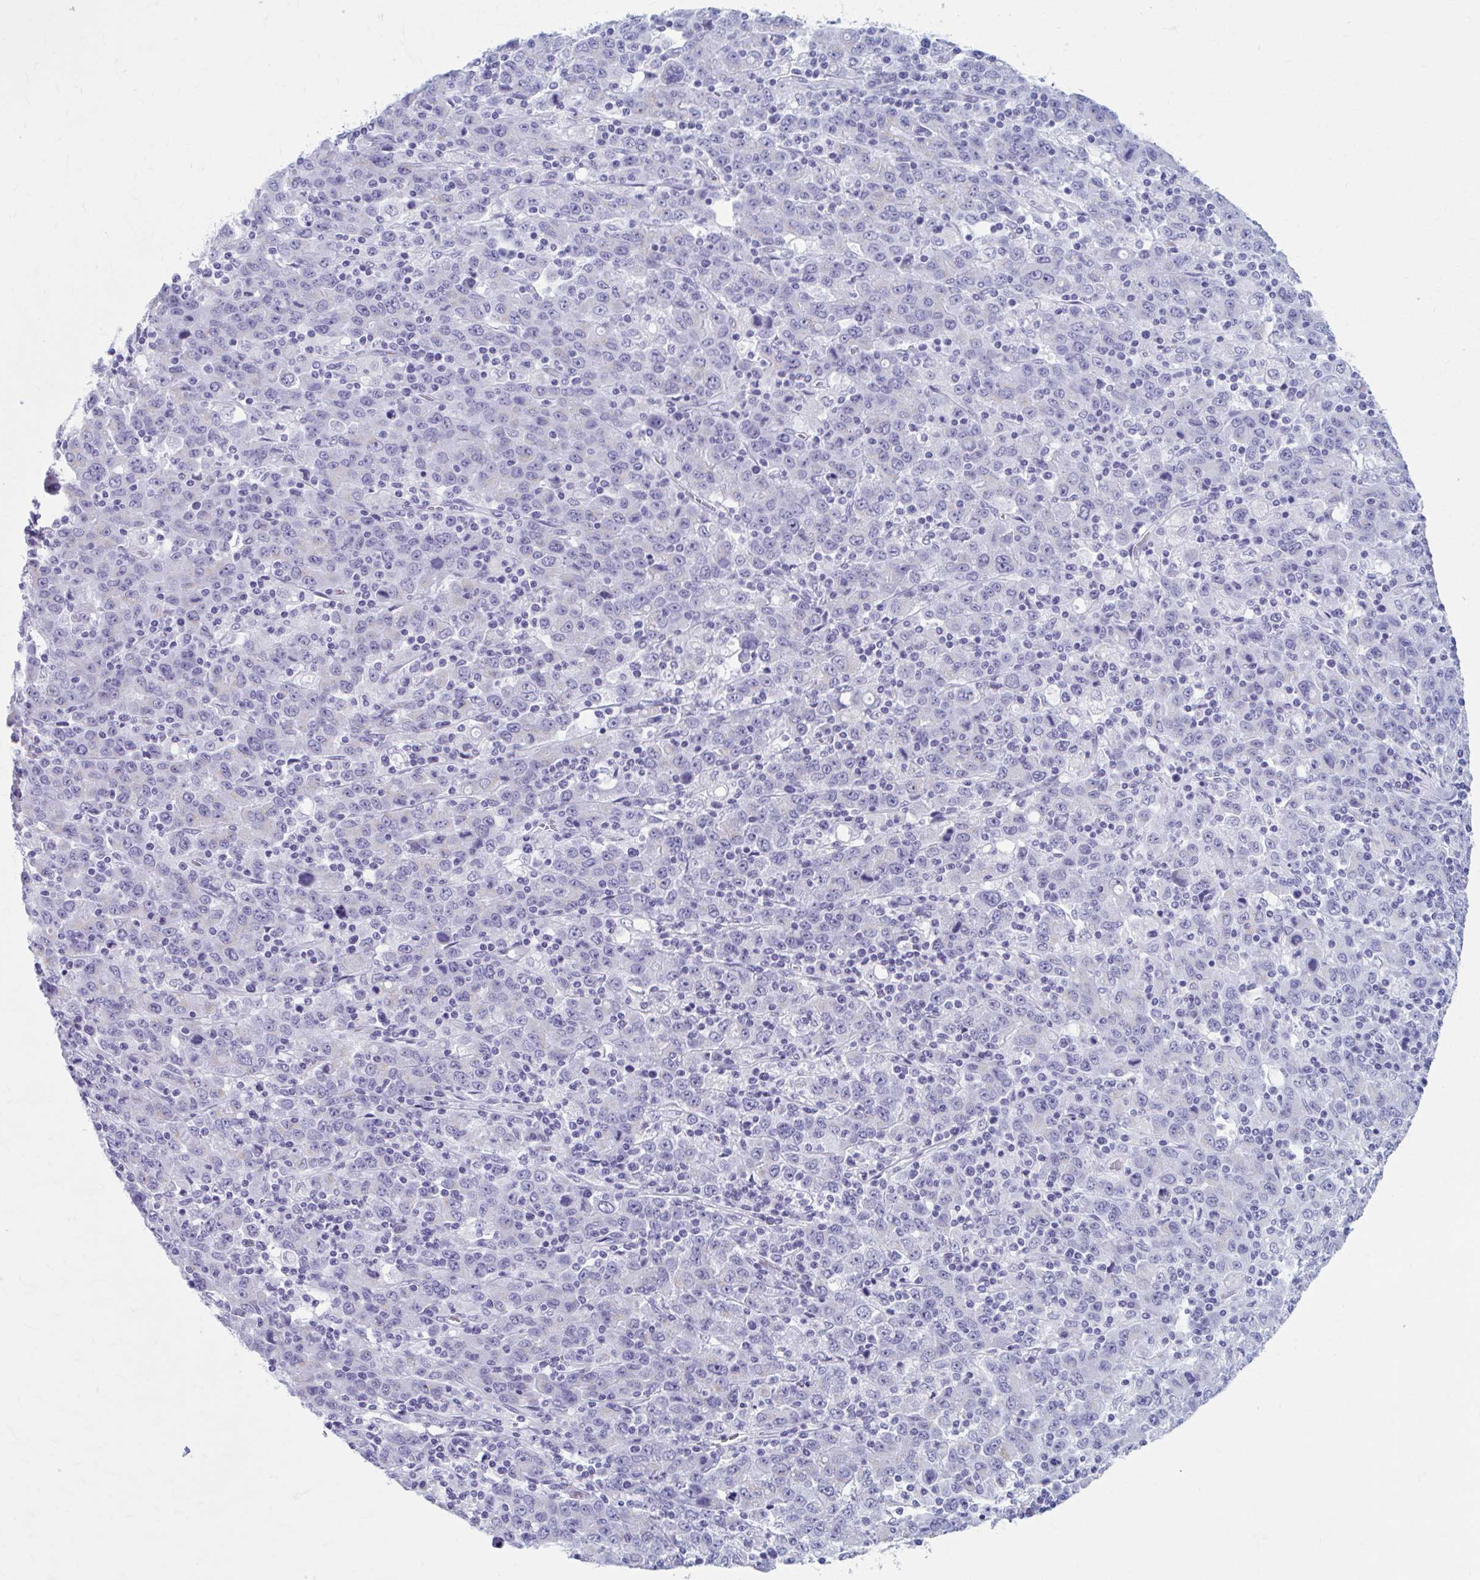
{"staining": {"intensity": "negative", "quantity": "none", "location": "none"}, "tissue": "stomach cancer", "cell_type": "Tumor cells", "image_type": "cancer", "snomed": [{"axis": "morphology", "description": "Adenocarcinoma, NOS"}, {"axis": "topography", "description": "Stomach, upper"}], "caption": "DAB (3,3'-diaminobenzidine) immunohistochemical staining of stomach adenocarcinoma displays no significant positivity in tumor cells.", "gene": "KCNE2", "patient": {"sex": "male", "age": 69}}